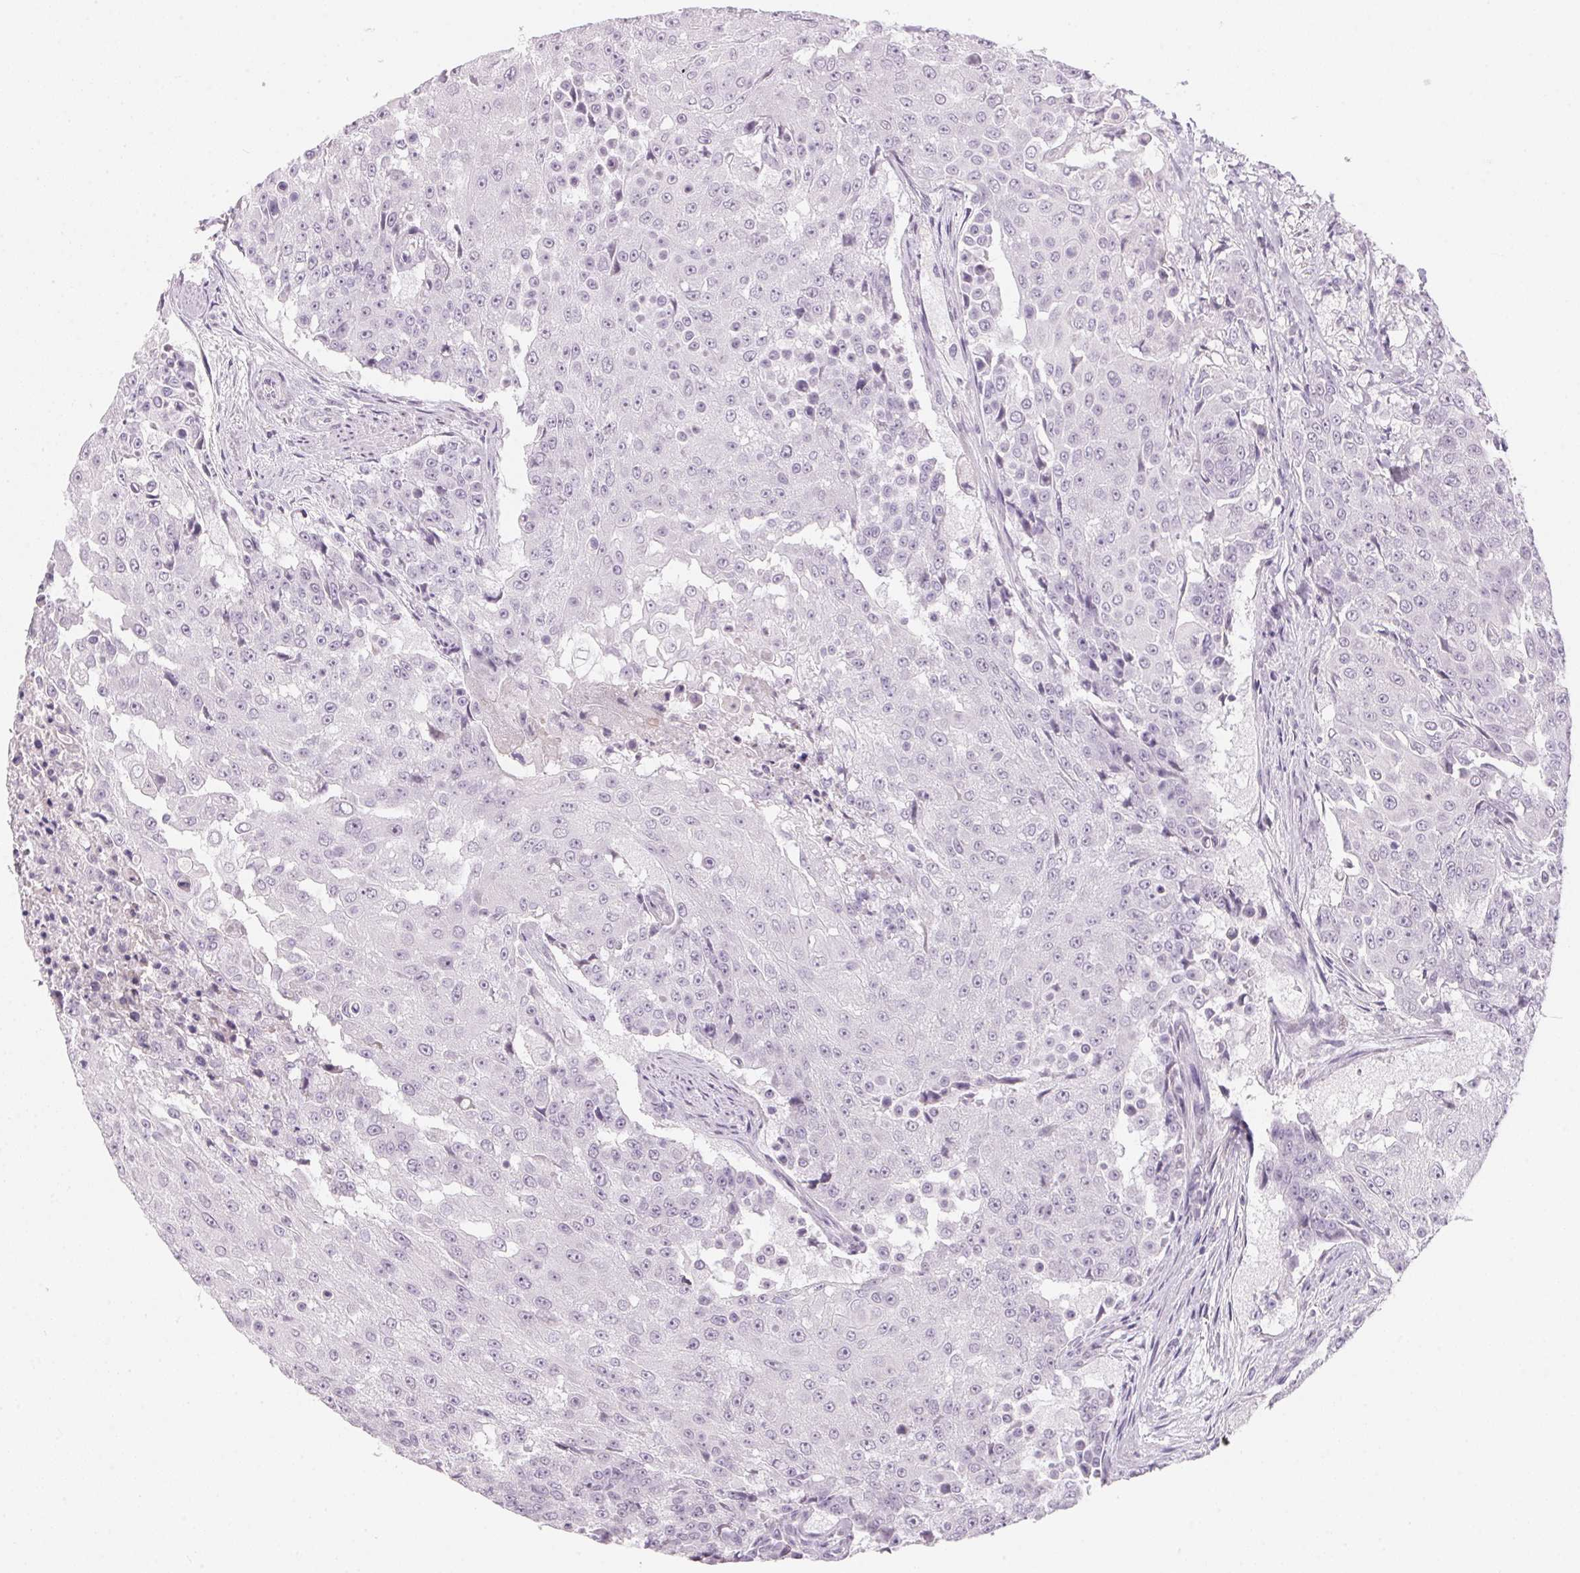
{"staining": {"intensity": "negative", "quantity": "none", "location": "none"}, "tissue": "urothelial cancer", "cell_type": "Tumor cells", "image_type": "cancer", "snomed": [{"axis": "morphology", "description": "Urothelial carcinoma, High grade"}, {"axis": "topography", "description": "Urinary bladder"}], "caption": "A high-resolution histopathology image shows immunohistochemistry staining of high-grade urothelial carcinoma, which demonstrates no significant expression in tumor cells.", "gene": "GDAP1L1", "patient": {"sex": "female", "age": 63}}